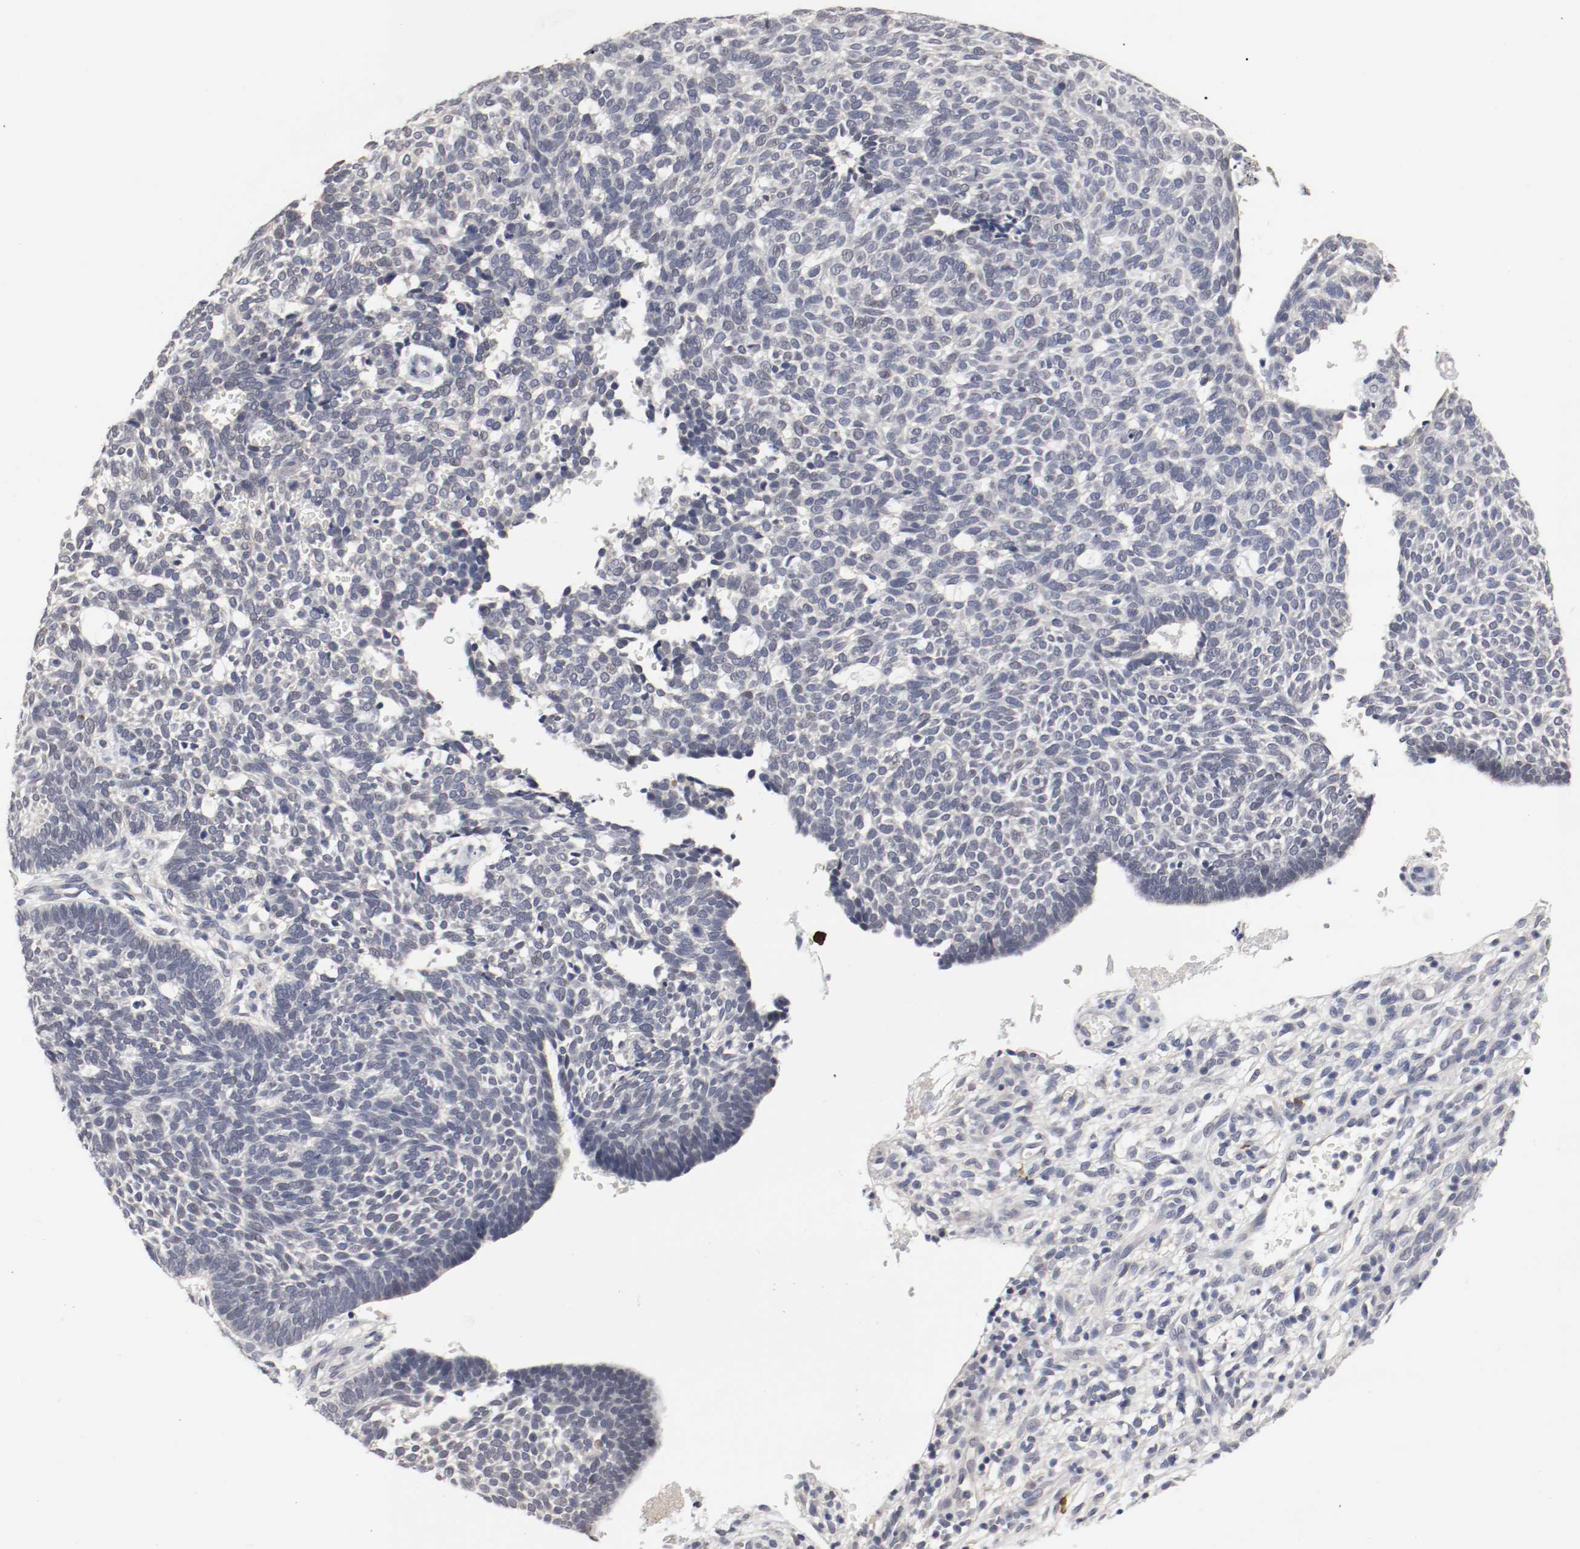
{"staining": {"intensity": "negative", "quantity": "none", "location": "none"}, "tissue": "skin cancer", "cell_type": "Tumor cells", "image_type": "cancer", "snomed": [{"axis": "morphology", "description": "Normal tissue, NOS"}, {"axis": "morphology", "description": "Basal cell carcinoma"}, {"axis": "topography", "description": "Skin"}], "caption": "This is an immunohistochemistry image of basal cell carcinoma (skin). There is no positivity in tumor cells.", "gene": "CEBPE", "patient": {"sex": "male", "age": 87}}